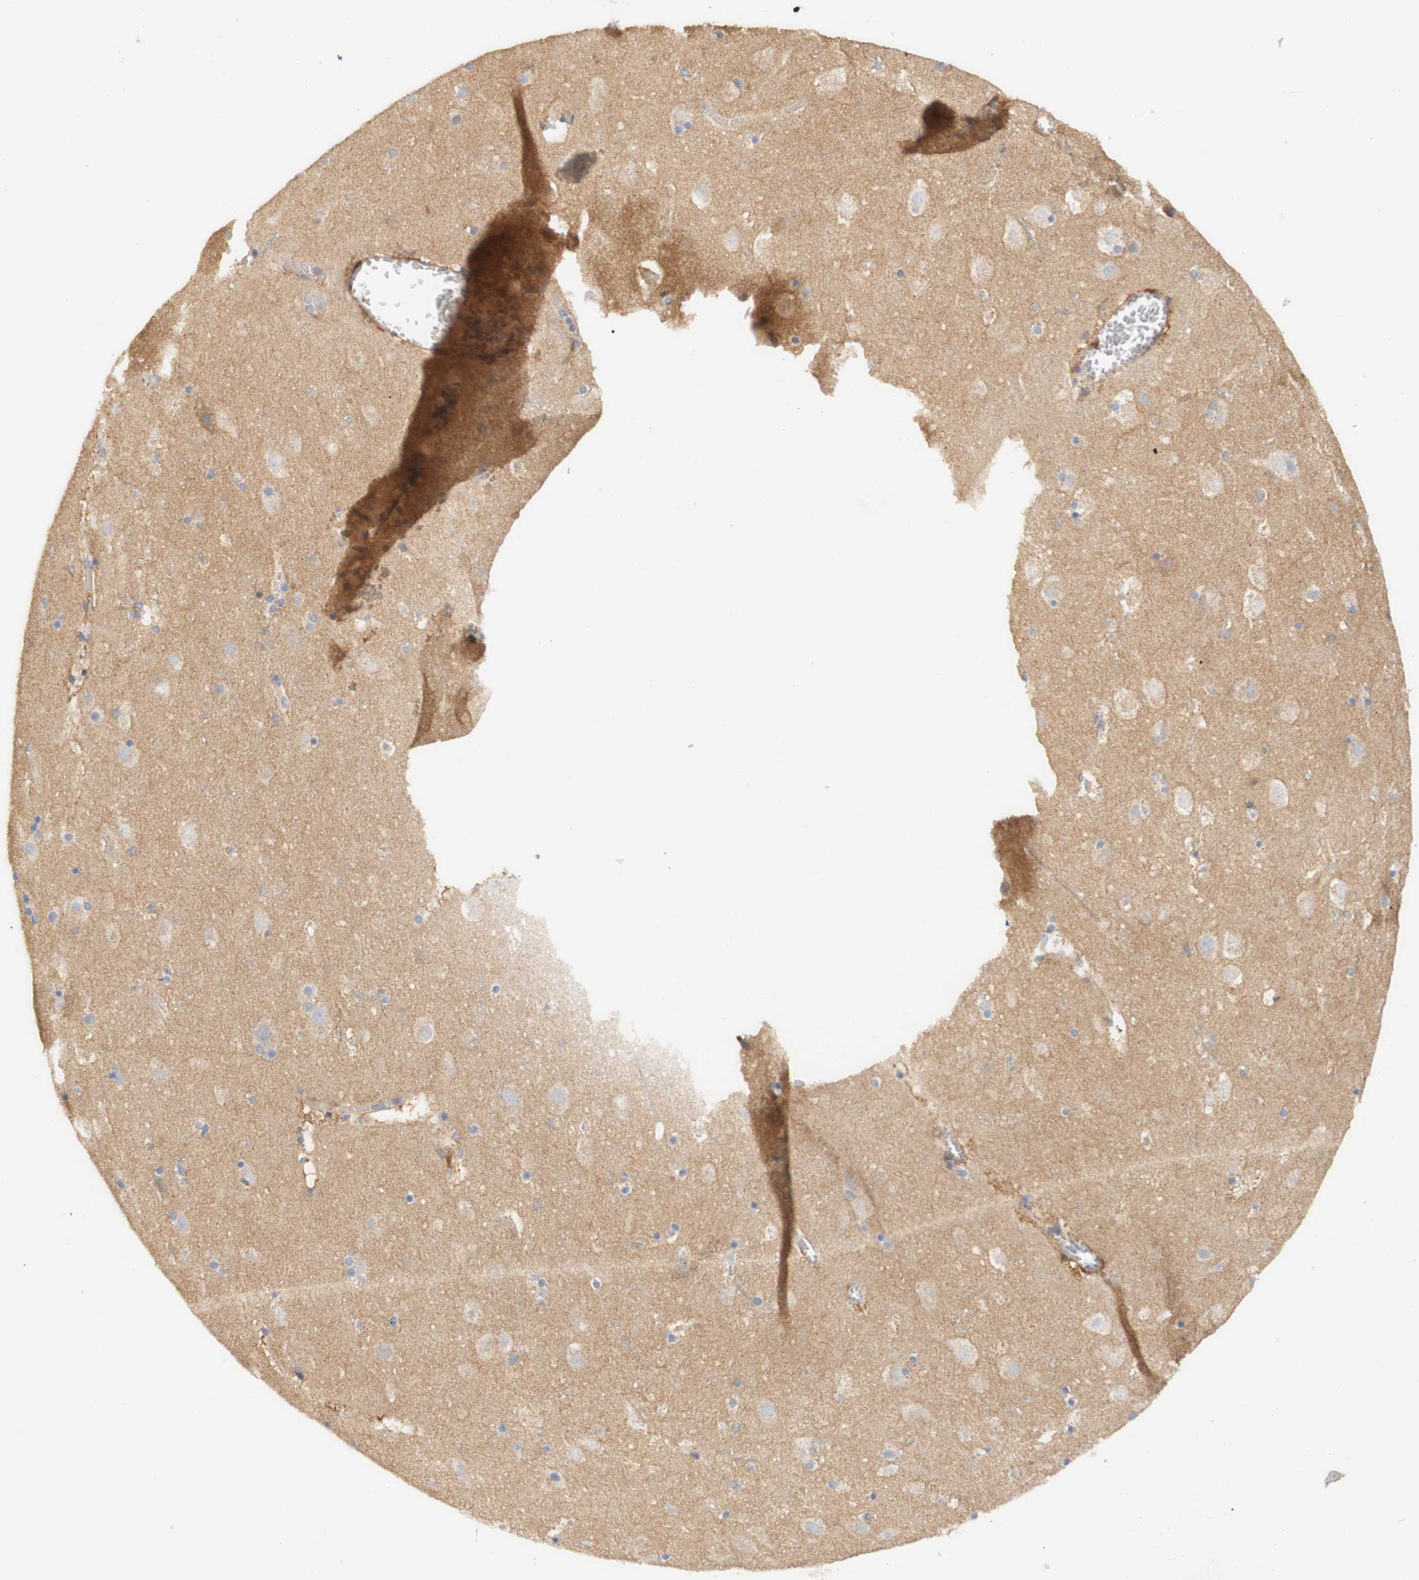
{"staining": {"intensity": "moderate", "quantity": "25%-75%", "location": "cytoplasmic/membranous"}, "tissue": "cerebral cortex", "cell_type": "Endothelial cells", "image_type": "normal", "snomed": [{"axis": "morphology", "description": "Normal tissue, NOS"}, {"axis": "topography", "description": "Cerebral cortex"}], "caption": "Moderate cytoplasmic/membranous protein positivity is present in approximately 25%-75% of endothelial cells in cerebral cortex. Using DAB (3,3'-diaminobenzidine) (brown) and hematoxylin (blue) stains, captured at high magnification using brightfield microscopy.", "gene": "PCDH7", "patient": {"sex": "male", "age": 45}}